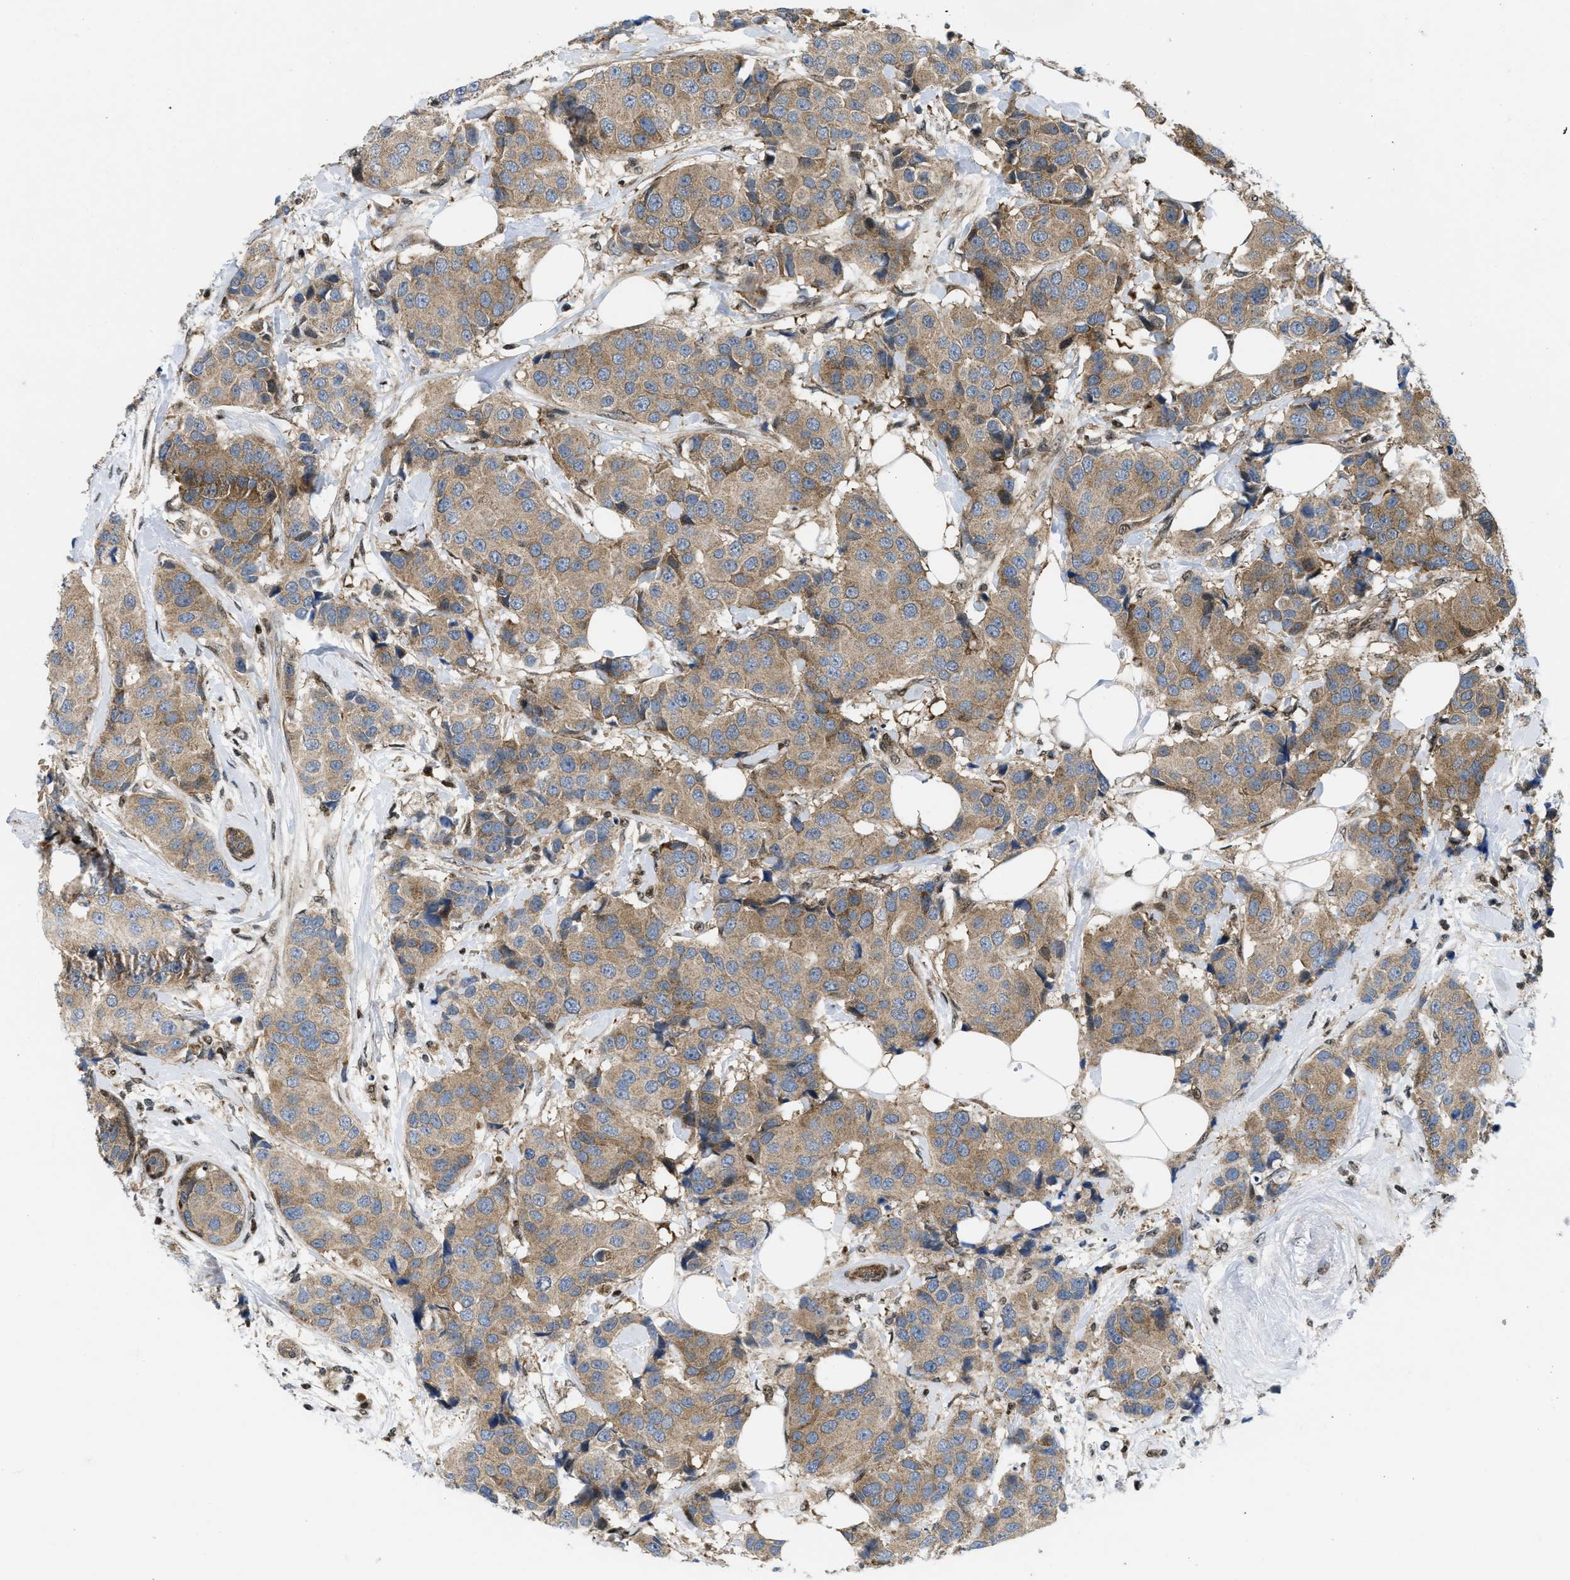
{"staining": {"intensity": "moderate", "quantity": ">75%", "location": "cytoplasmic/membranous"}, "tissue": "breast cancer", "cell_type": "Tumor cells", "image_type": "cancer", "snomed": [{"axis": "morphology", "description": "Normal tissue, NOS"}, {"axis": "morphology", "description": "Duct carcinoma"}, {"axis": "topography", "description": "Breast"}], "caption": "Breast cancer (infiltrating ductal carcinoma) tissue demonstrates moderate cytoplasmic/membranous positivity in approximately >75% of tumor cells, visualized by immunohistochemistry.", "gene": "PPP2CB", "patient": {"sex": "female", "age": 39}}